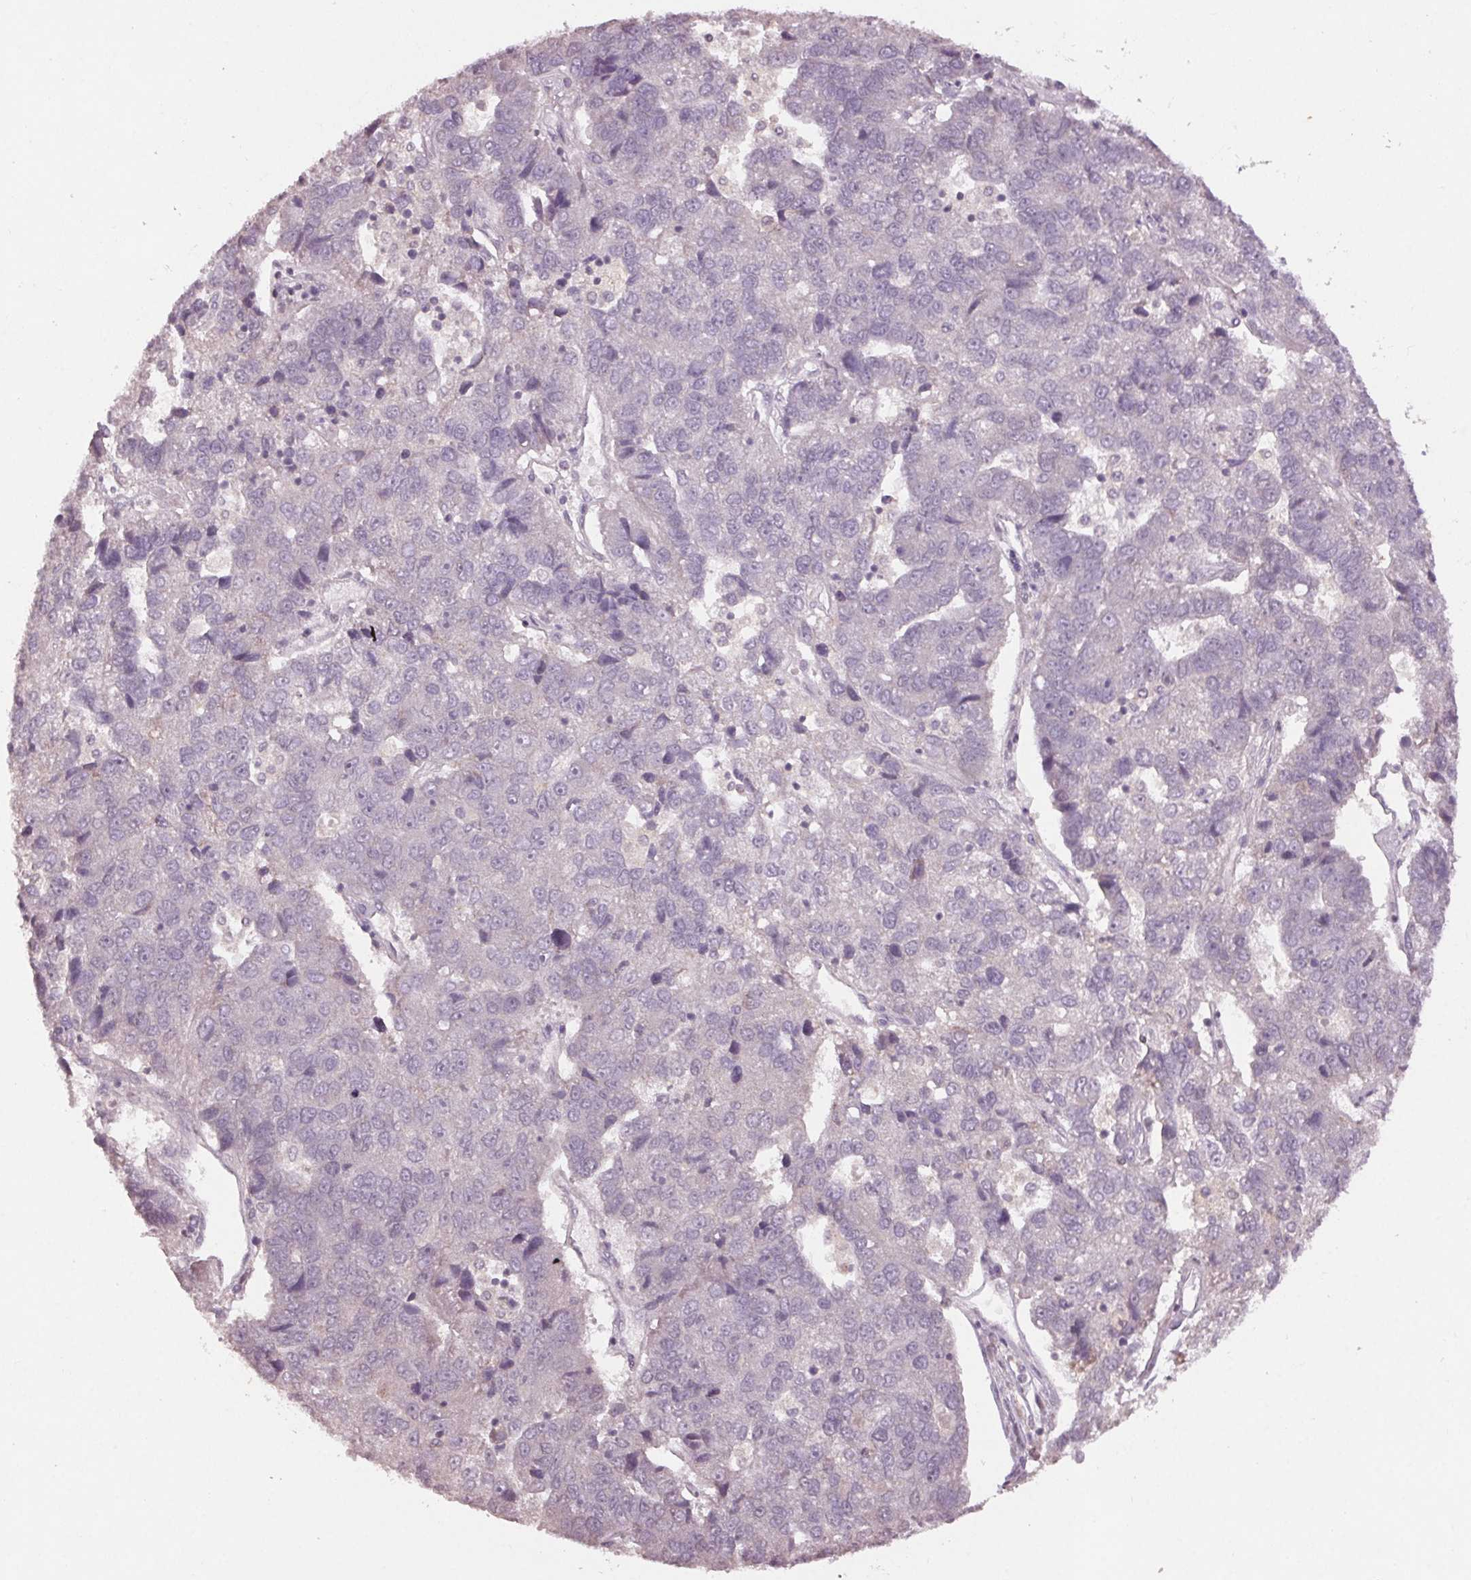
{"staining": {"intensity": "negative", "quantity": "none", "location": "none"}, "tissue": "pancreatic cancer", "cell_type": "Tumor cells", "image_type": "cancer", "snomed": [{"axis": "morphology", "description": "Adenocarcinoma, NOS"}, {"axis": "topography", "description": "Pancreas"}], "caption": "Histopathology image shows no significant protein staining in tumor cells of pancreatic cancer (adenocarcinoma).", "gene": "KLRC3", "patient": {"sex": "female", "age": 61}}